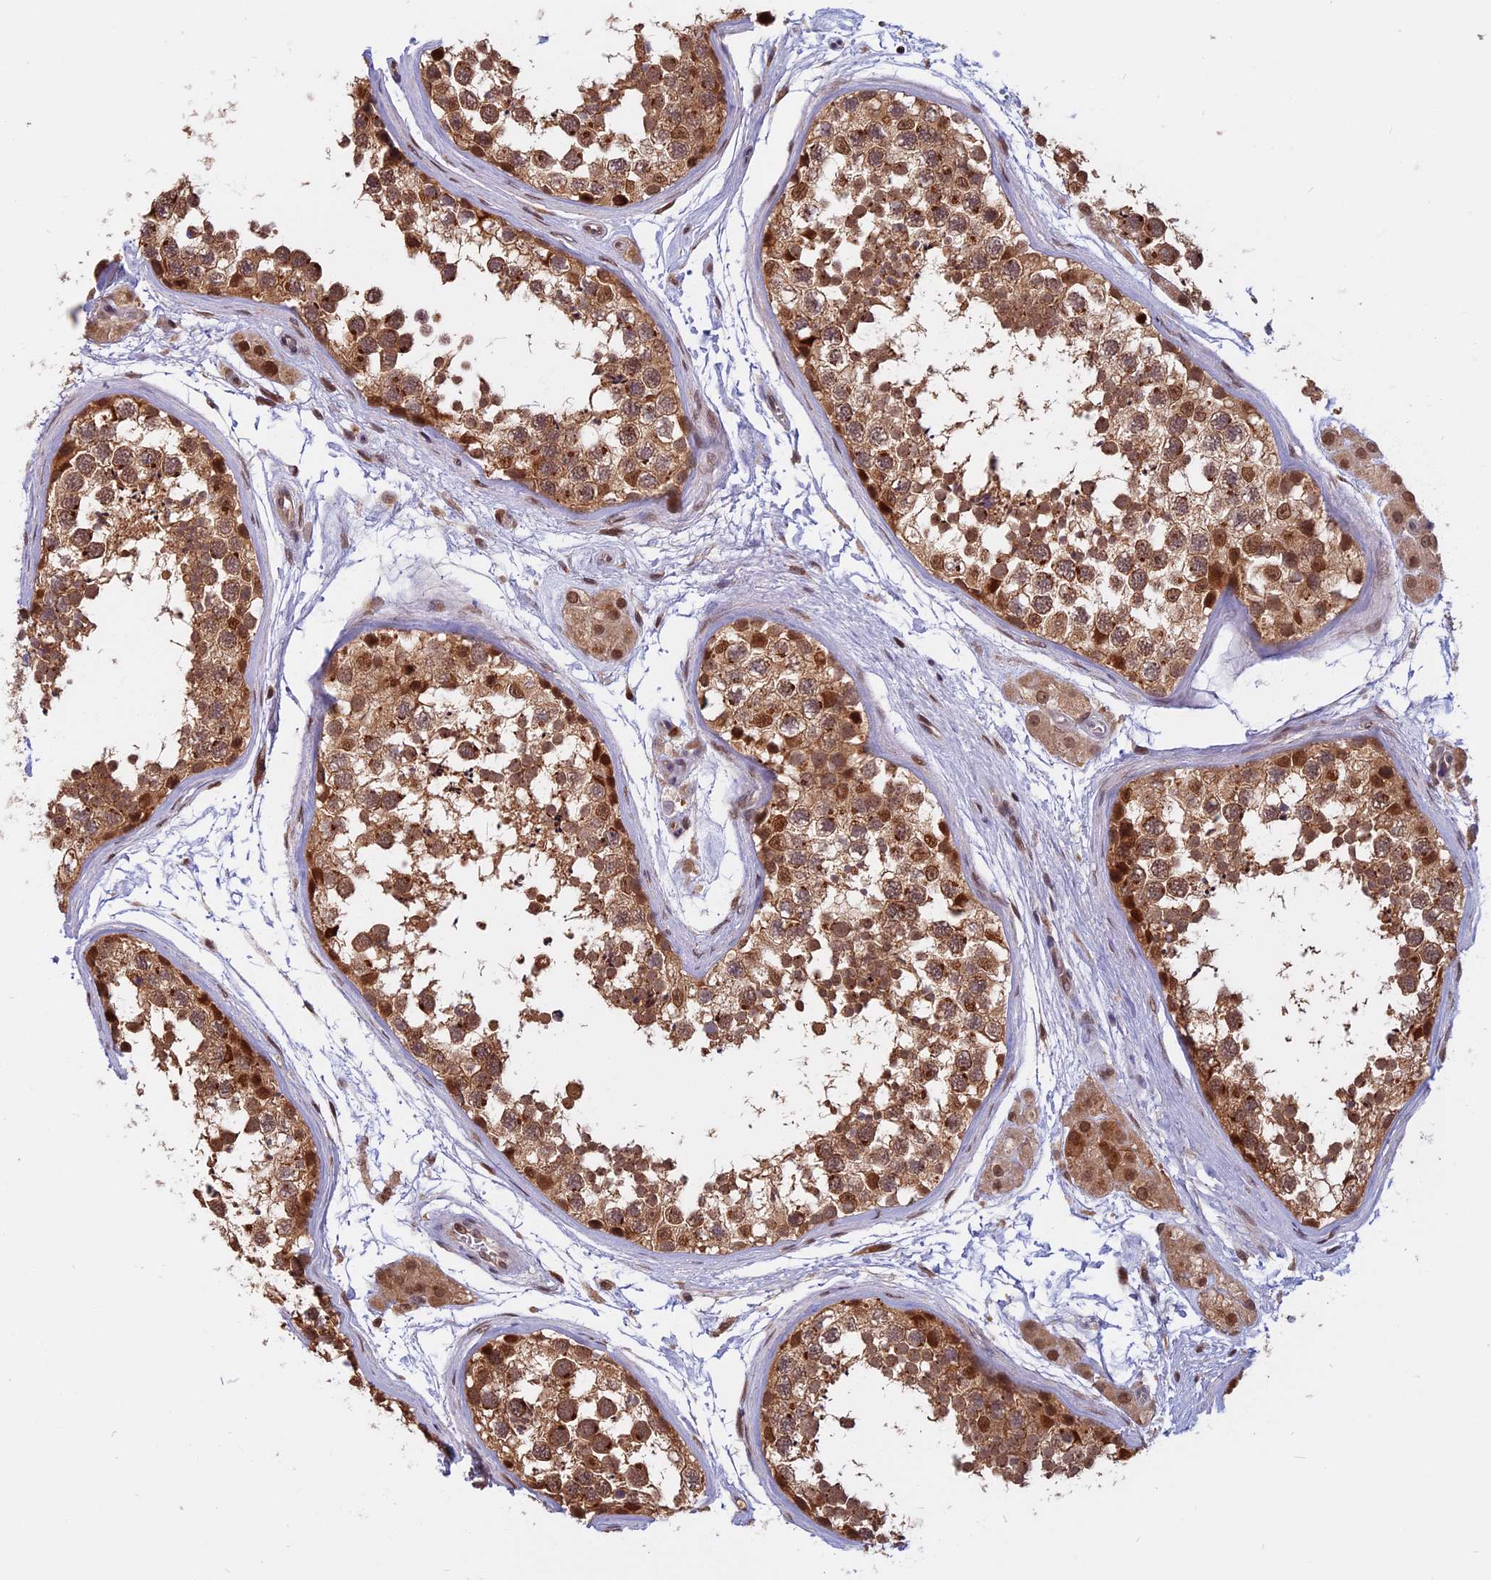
{"staining": {"intensity": "moderate", "quantity": ">75%", "location": "cytoplasmic/membranous,nuclear"}, "tissue": "testis", "cell_type": "Cells in seminiferous ducts", "image_type": "normal", "snomed": [{"axis": "morphology", "description": "Normal tissue, NOS"}, {"axis": "topography", "description": "Testis"}], "caption": "Cells in seminiferous ducts reveal medium levels of moderate cytoplasmic/membranous,nuclear staining in about >75% of cells in normal human testis.", "gene": "CCDC113", "patient": {"sex": "male", "age": 56}}